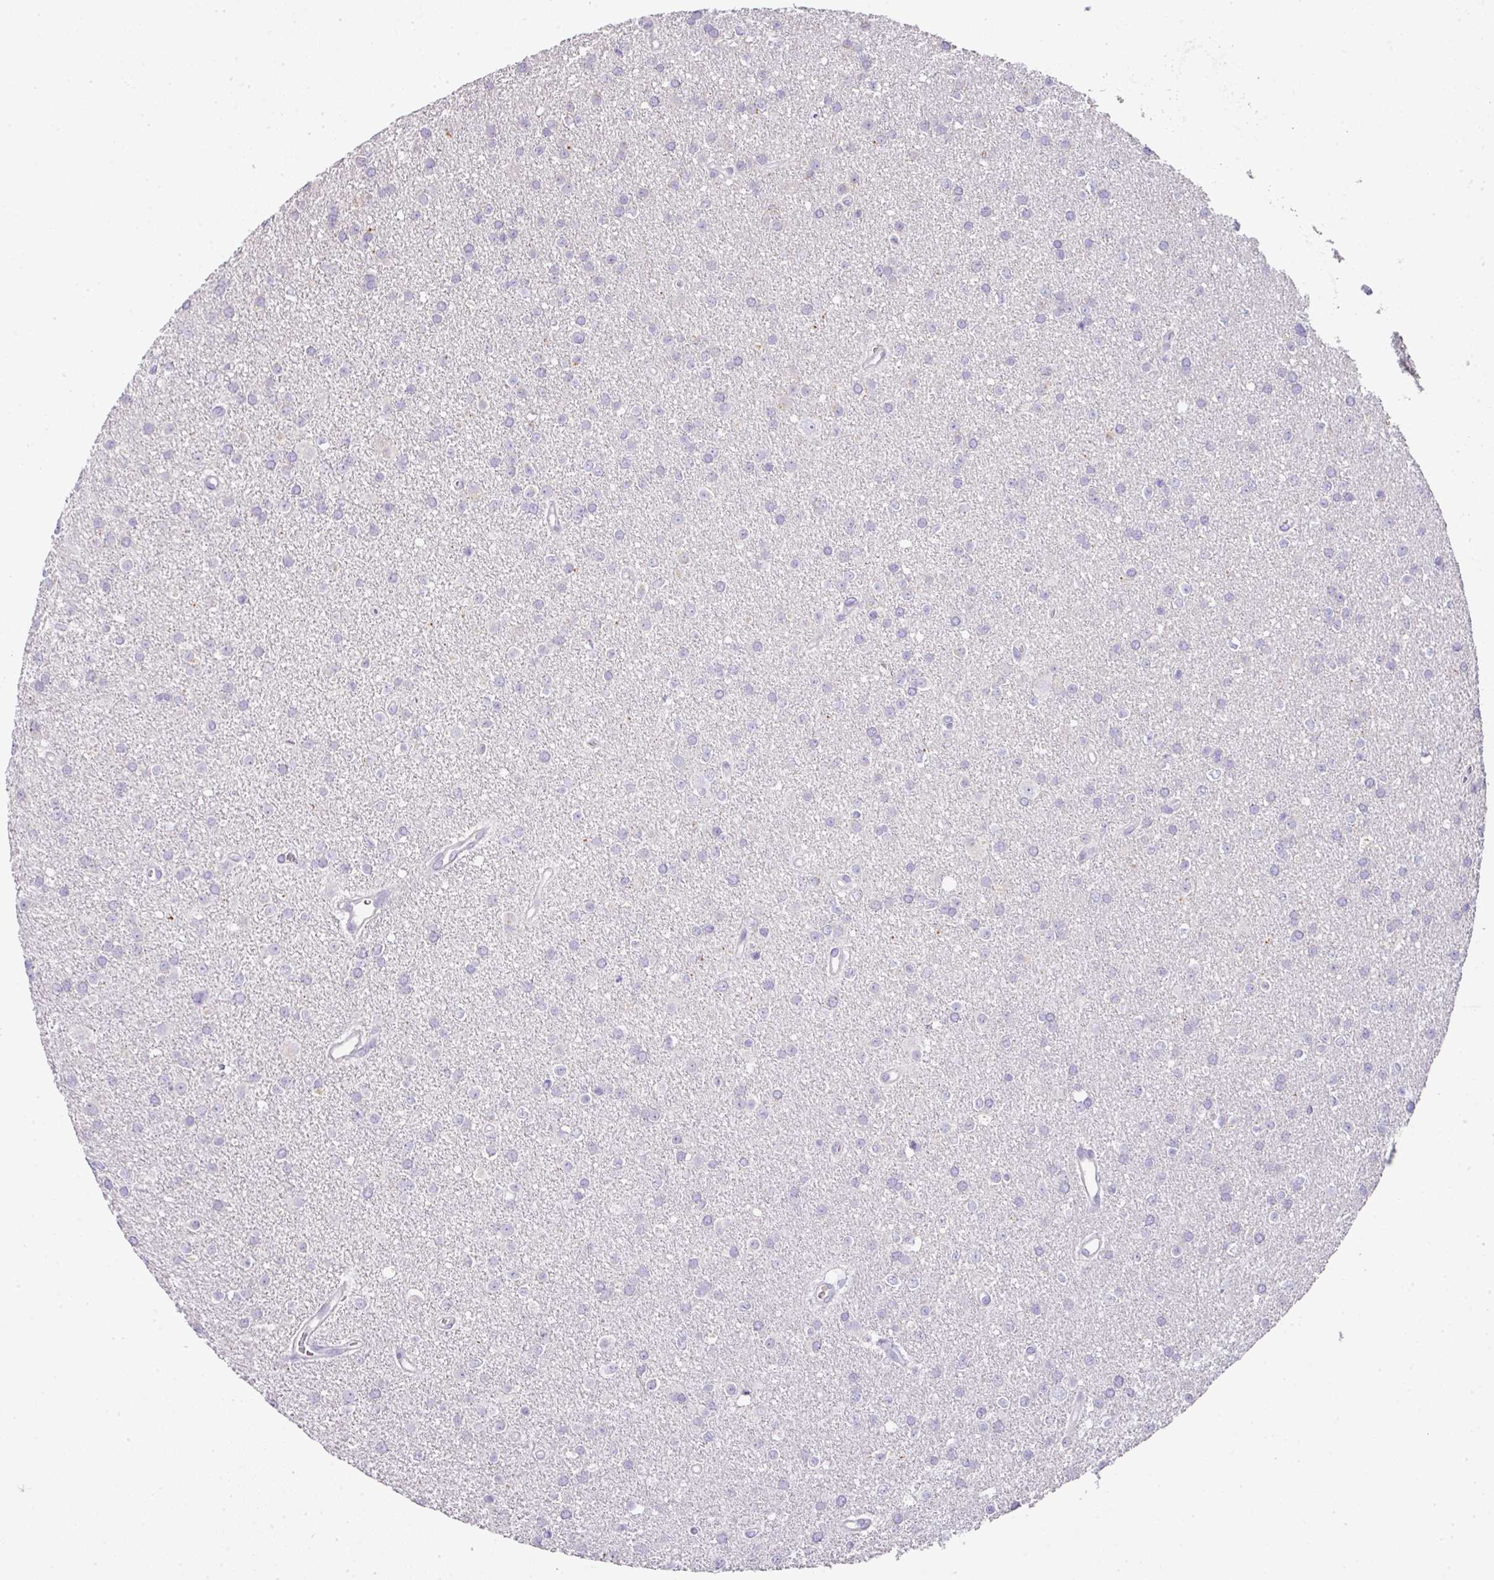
{"staining": {"intensity": "negative", "quantity": "none", "location": "none"}, "tissue": "glioma", "cell_type": "Tumor cells", "image_type": "cancer", "snomed": [{"axis": "morphology", "description": "Glioma, malignant, Low grade"}, {"axis": "topography", "description": "Brain"}], "caption": "A histopathology image of glioma stained for a protein shows no brown staining in tumor cells.", "gene": "CCZ1", "patient": {"sex": "female", "age": 34}}